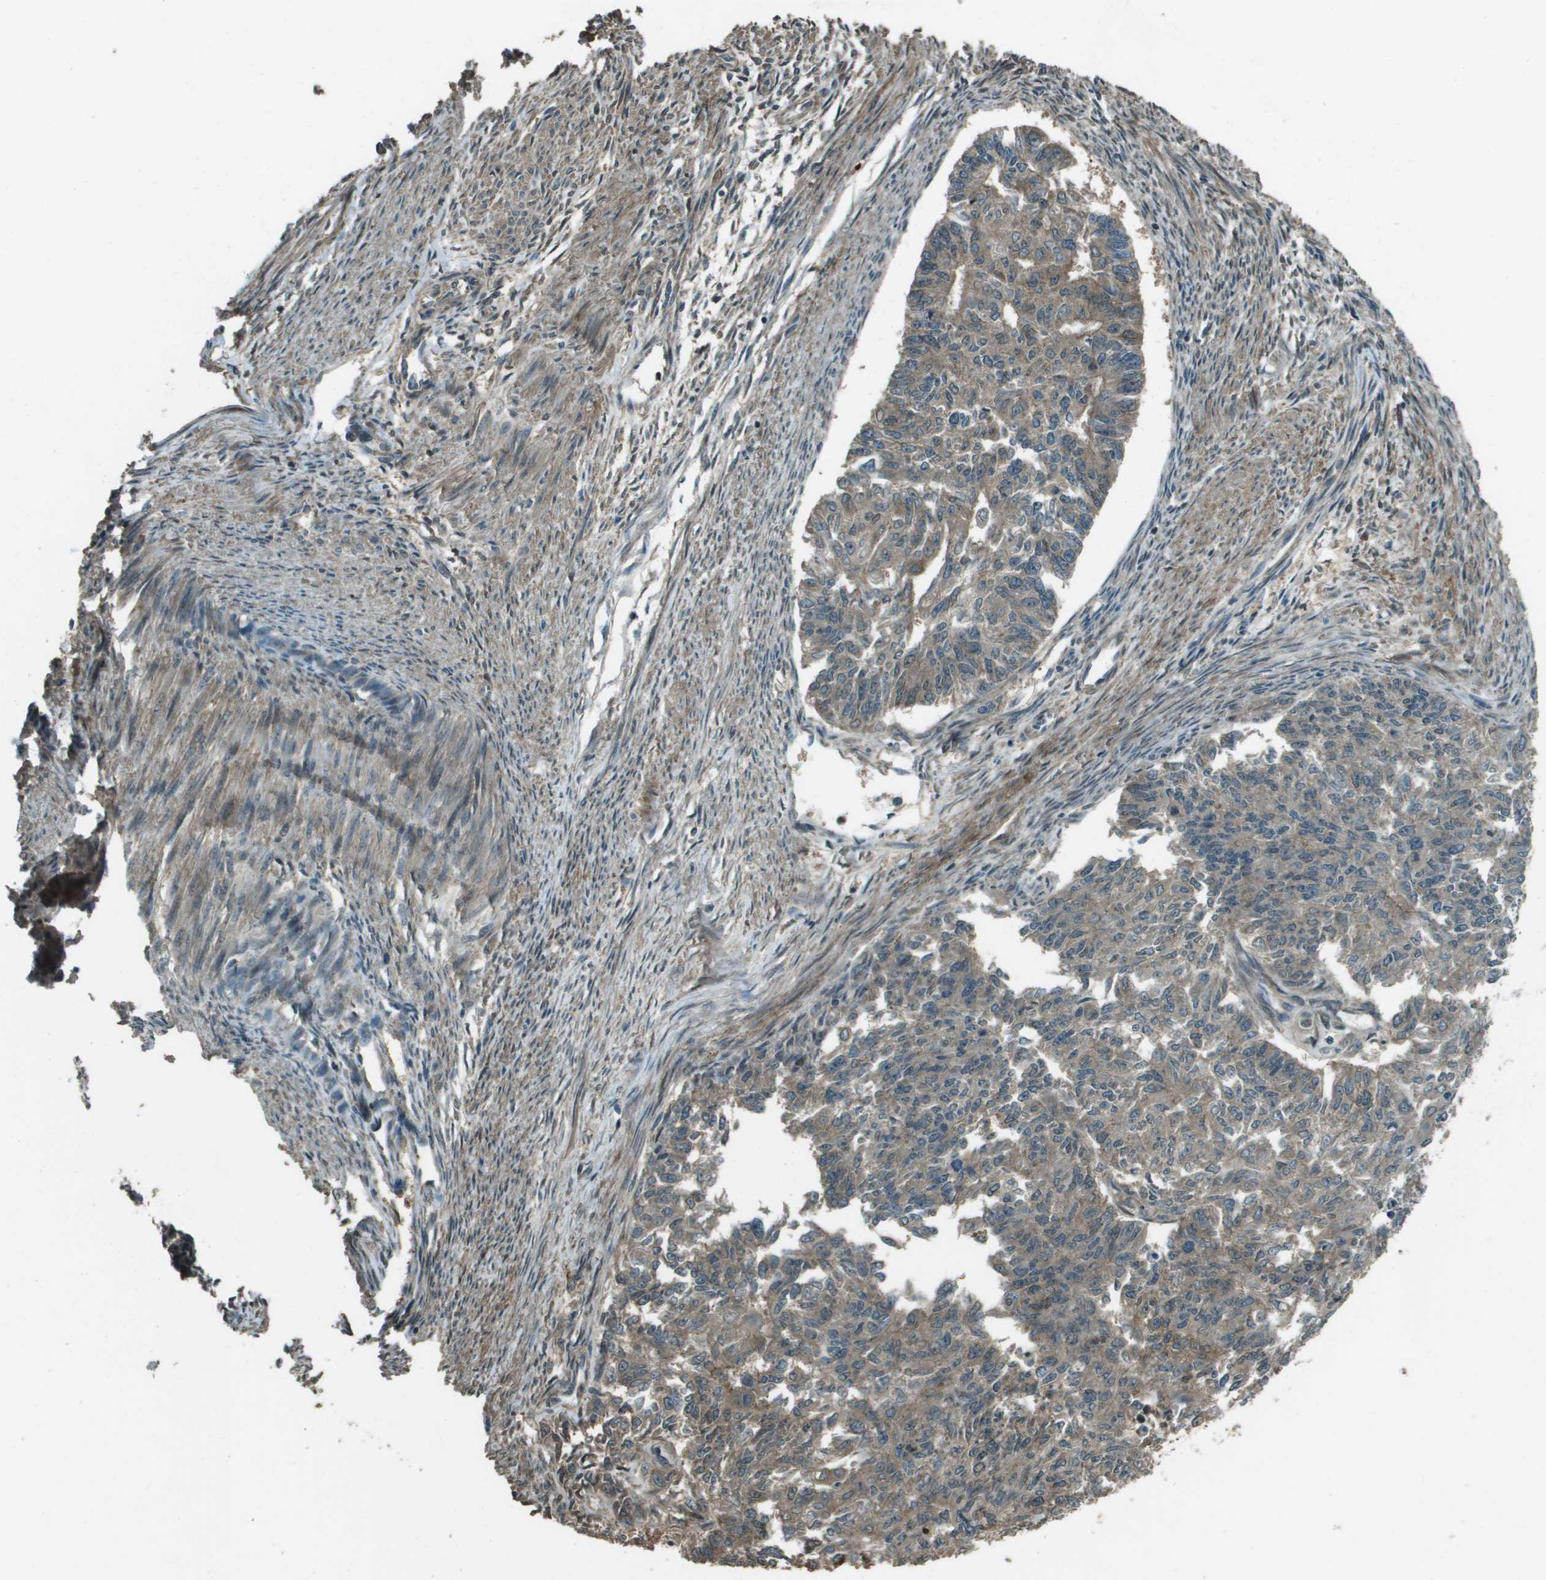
{"staining": {"intensity": "weak", "quantity": ">75%", "location": "cytoplasmic/membranous"}, "tissue": "endometrial cancer", "cell_type": "Tumor cells", "image_type": "cancer", "snomed": [{"axis": "morphology", "description": "Adenocarcinoma, NOS"}, {"axis": "topography", "description": "Endometrium"}], "caption": "Protein analysis of endometrial adenocarcinoma tissue reveals weak cytoplasmic/membranous expression in approximately >75% of tumor cells.", "gene": "SDC3", "patient": {"sex": "female", "age": 32}}